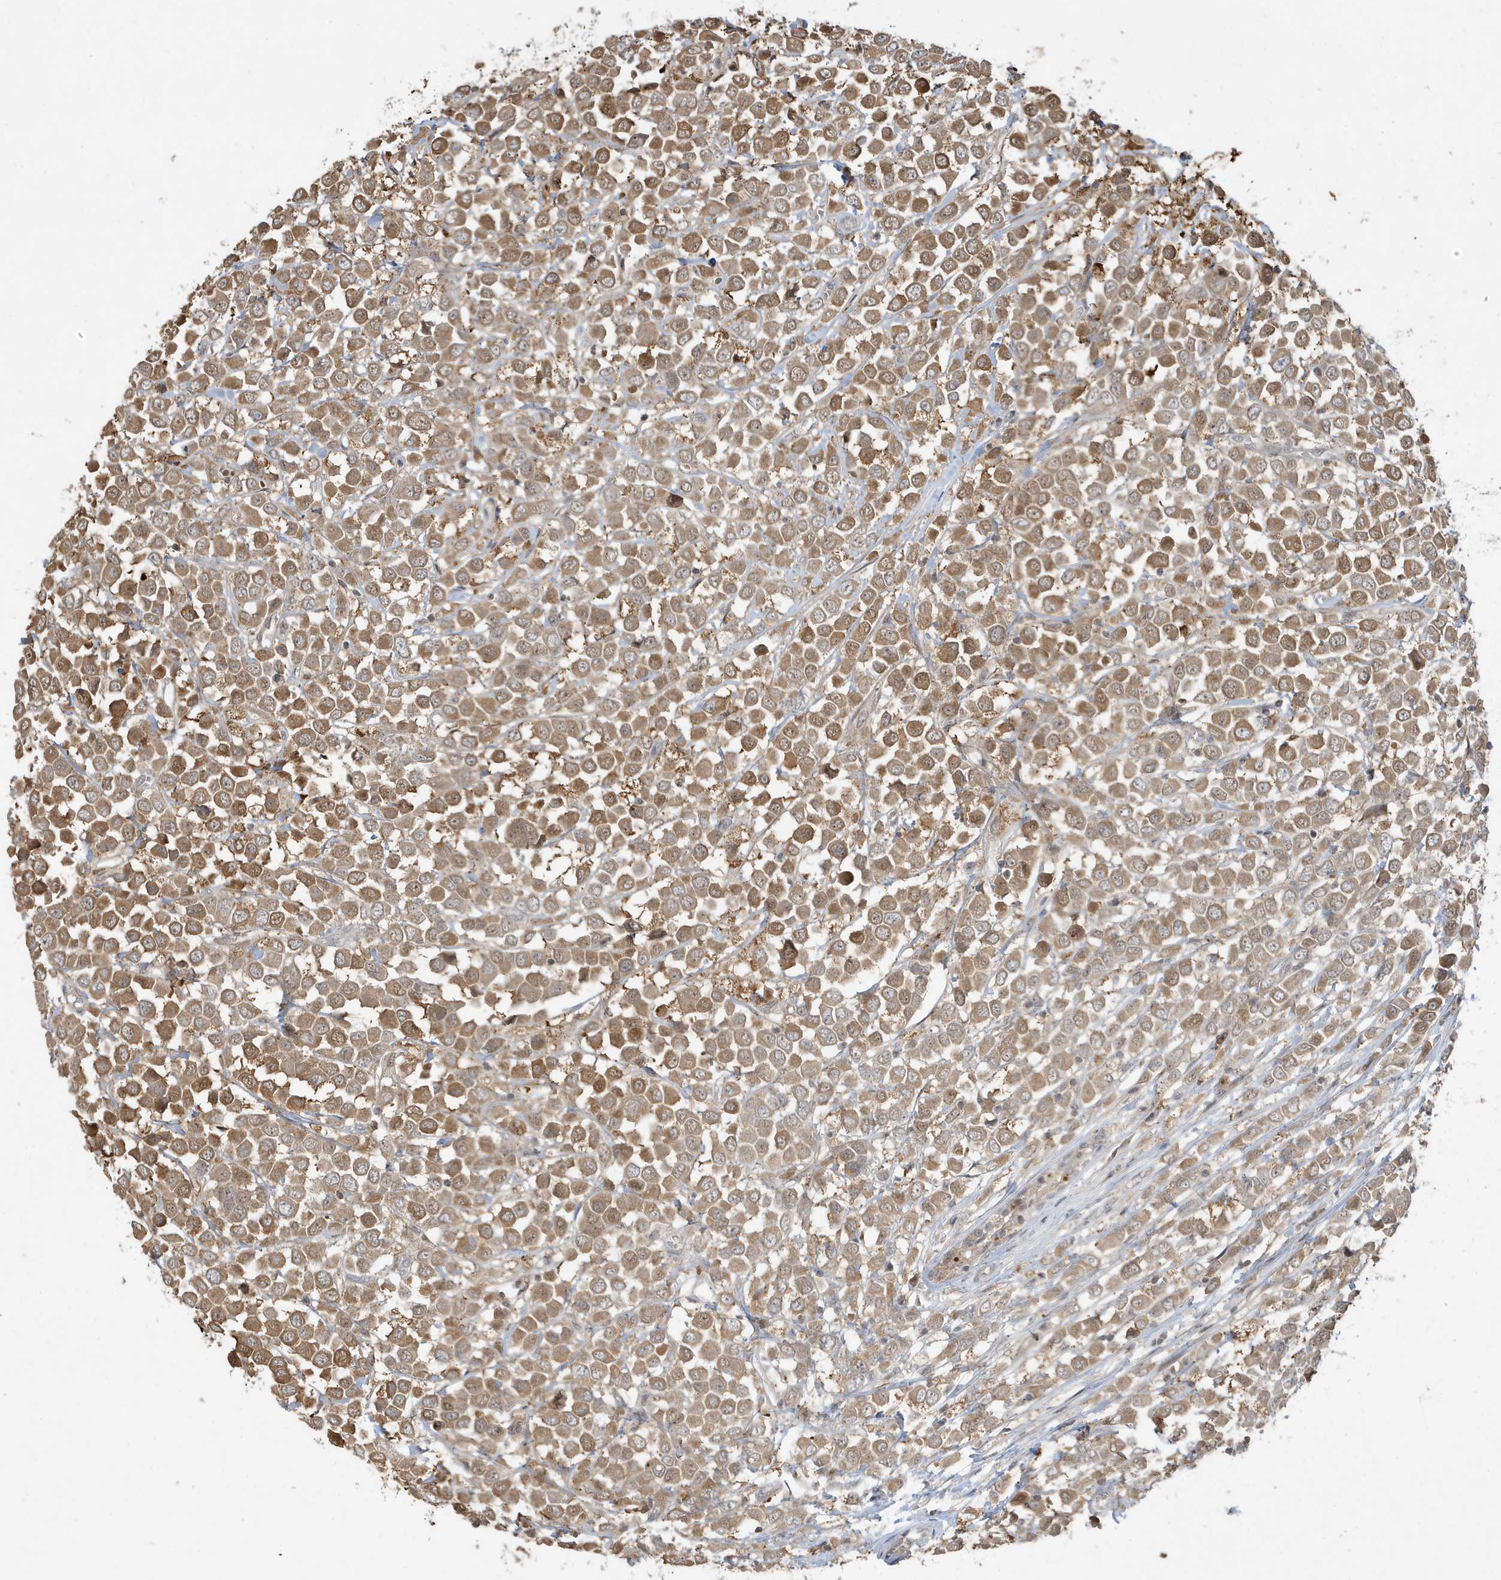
{"staining": {"intensity": "moderate", "quantity": ">75%", "location": "cytoplasmic/membranous"}, "tissue": "breast cancer", "cell_type": "Tumor cells", "image_type": "cancer", "snomed": [{"axis": "morphology", "description": "Duct carcinoma"}, {"axis": "topography", "description": "Breast"}], "caption": "Intraductal carcinoma (breast) stained for a protein displays moderate cytoplasmic/membranous positivity in tumor cells.", "gene": "PRRT3", "patient": {"sex": "female", "age": 61}}